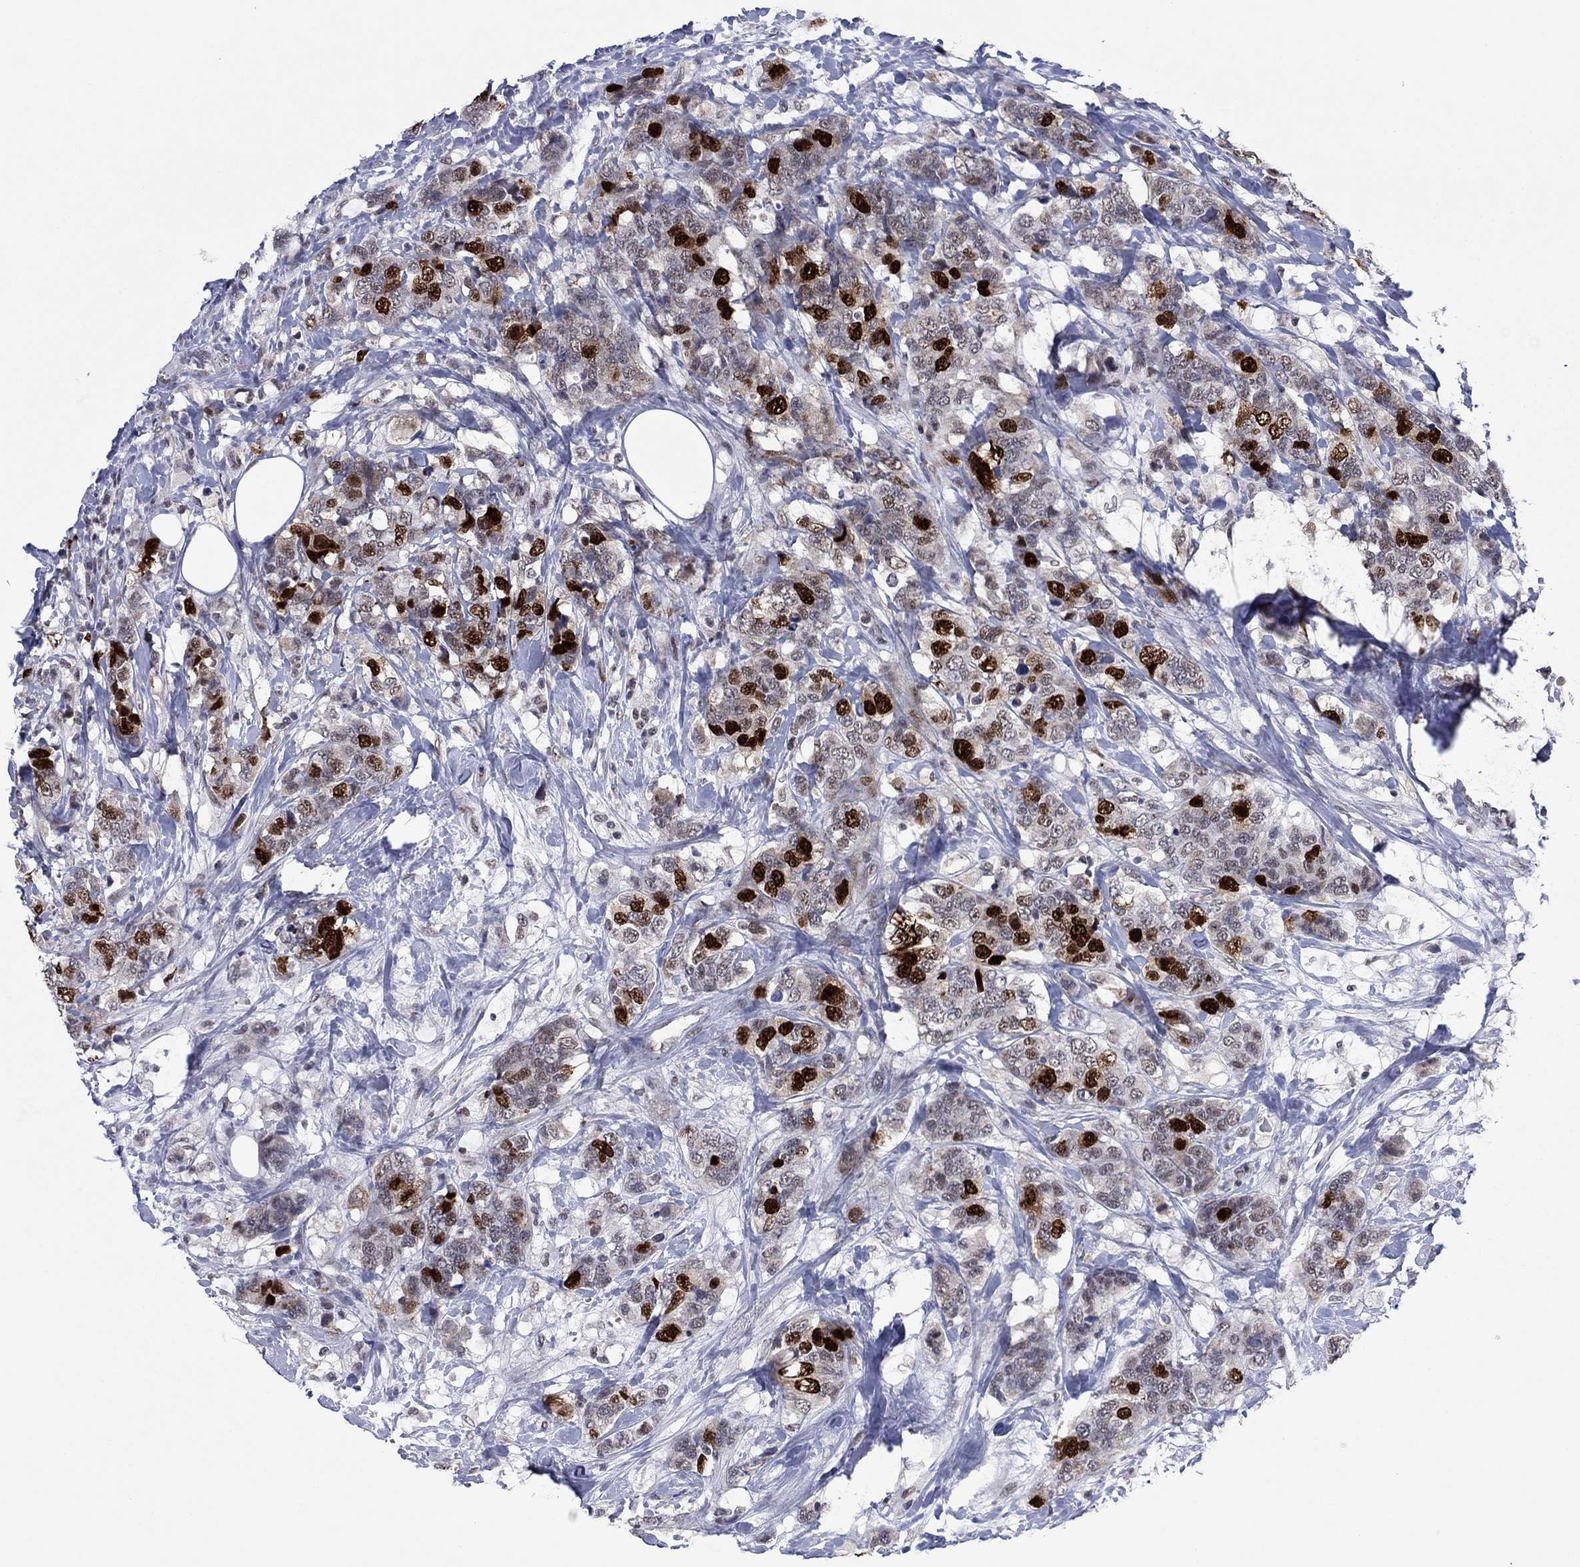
{"staining": {"intensity": "strong", "quantity": "25%-75%", "location": "nuclear"}, "tissue": "breast cancer", "cell_type": "Tumor cells", "image_type": "cancer", "snomed": [{"axis": "morphology", "description": "Lobular carcinoma"}, {"axis": "topography", "description": "Breast"}], "caption": "Human breast cancer stained with a protein marker displays strong staining in tumor cells.", "gene": "CDCA5", "patient": {"sex": "female", "age": 59}}